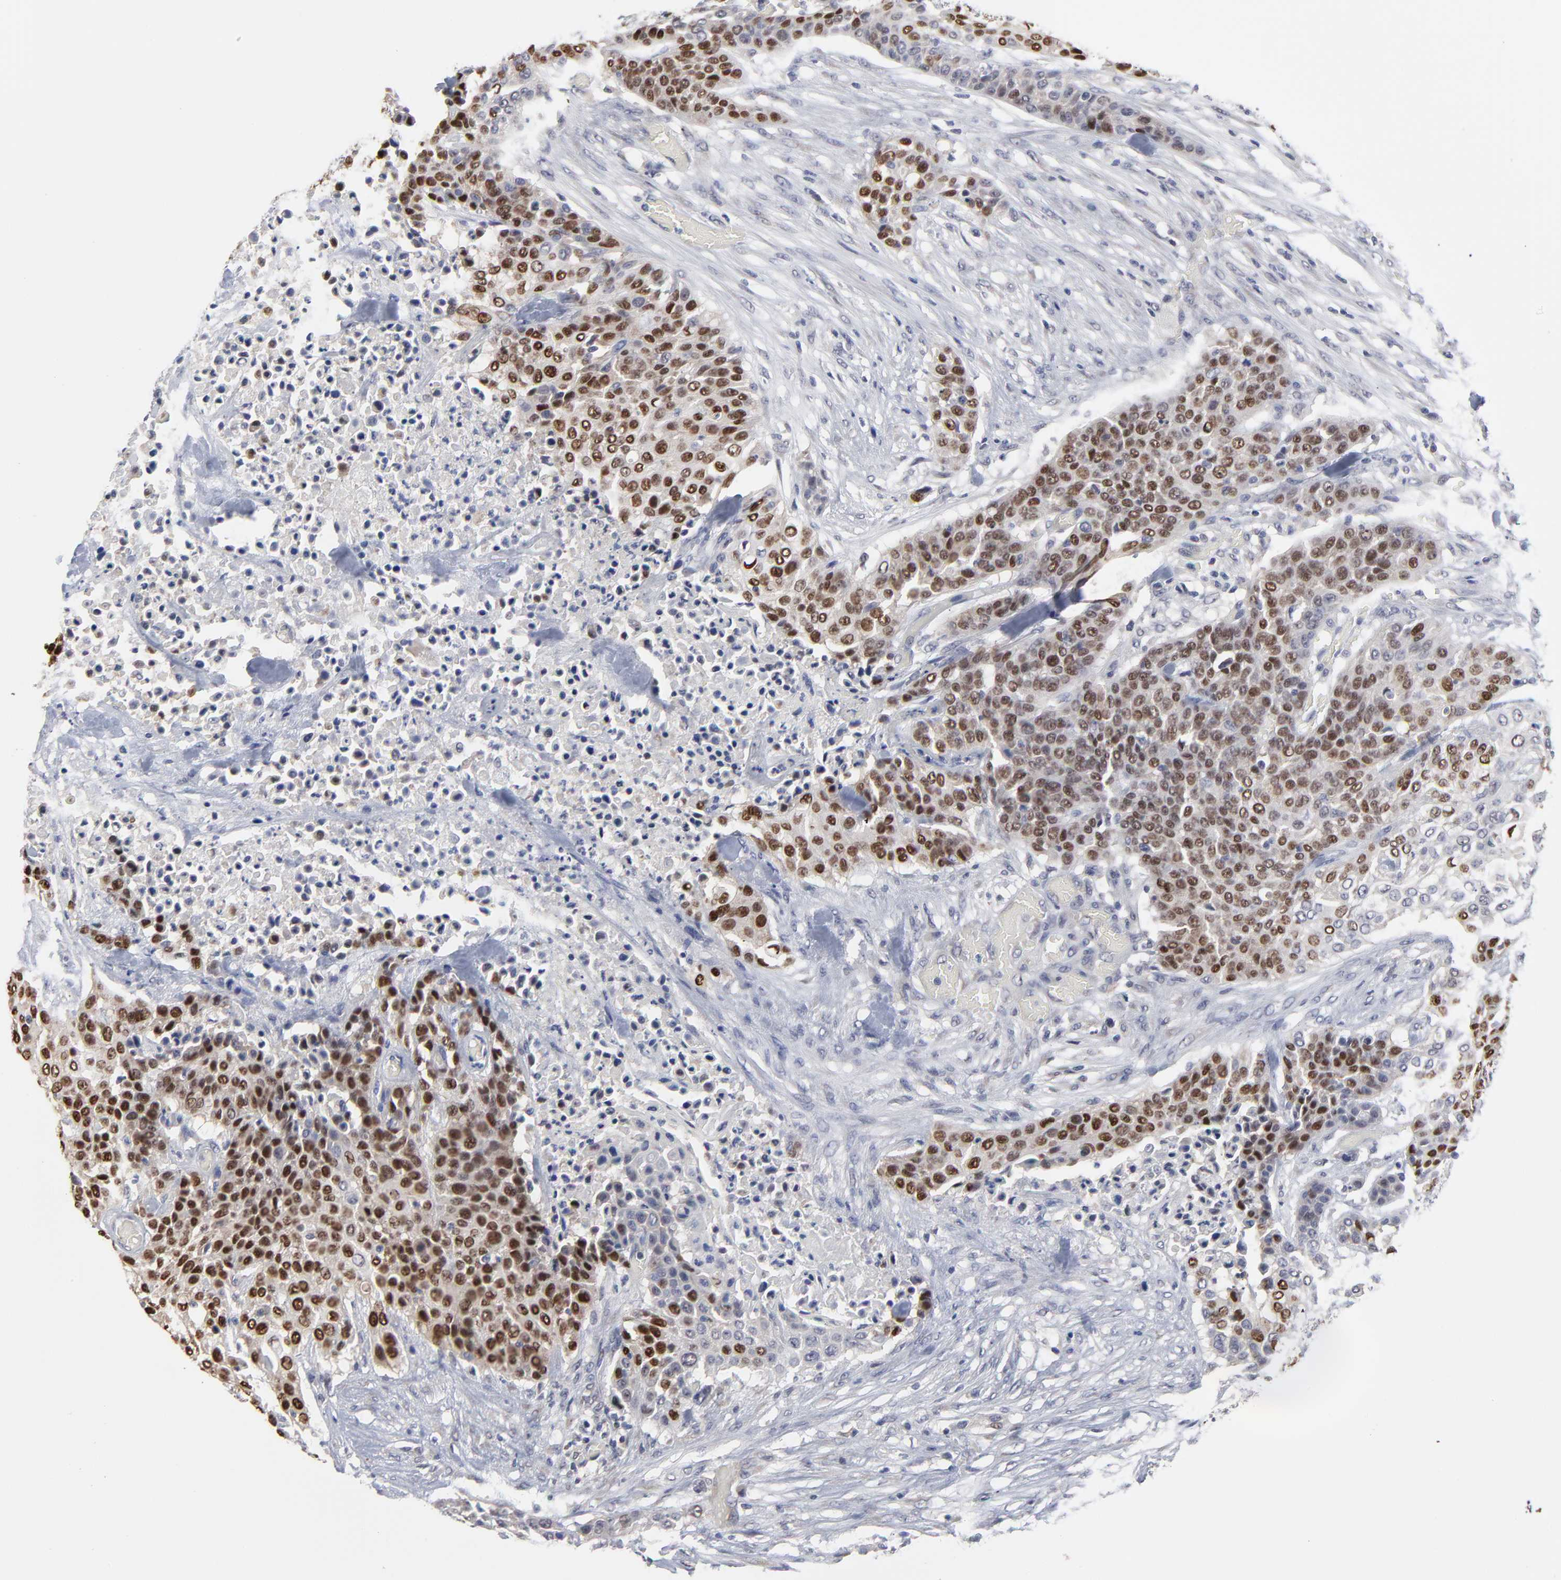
{"staining": {"intensity": "strong", "quantity": "25%-75%", "location": "nuclear"}, "tissue": "urothelial cancer", "cell_type": "Tumor cells", "image_type": "cancer", "snomed": [{"axis": "morphology", "description": "Urothelial carcinoma, High grade"}, {"axis": "topography", "description": "Urinary bladder"}], "caption": "High-grade urothelial carcinoma was stained to show a protein in brown. There is high levels of strong nuclear expression in approximately 25%-75% of tumor cells.", "gene": "MAGEA10", "patient": {"sex": "male", "age": 74}}